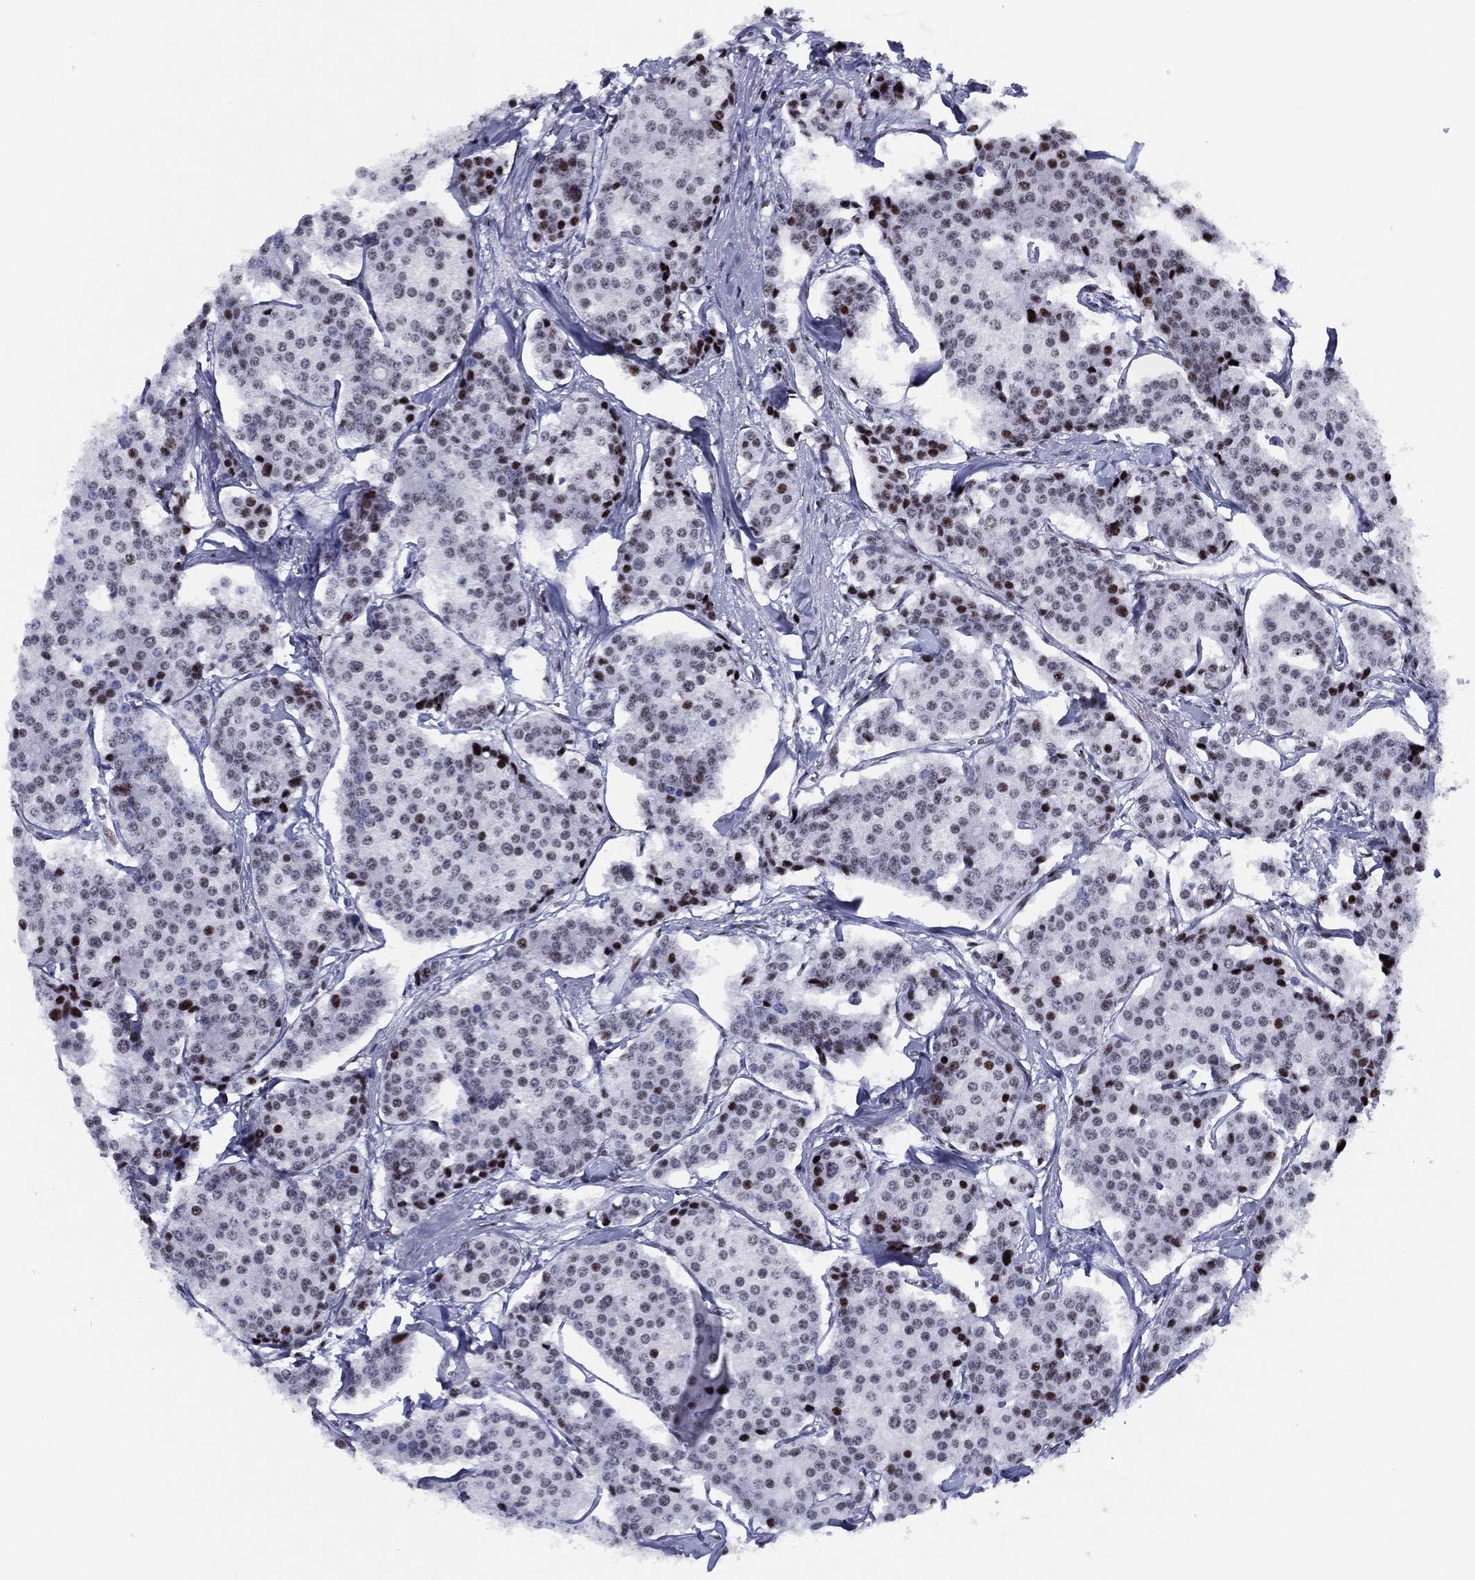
{"staining": {"intensity": "strong", "quantity": "<25%", "location": "nuclear"}, "tissue": "carcinoid", "cell_type": "Tumor cells", "image_type": "cancer", "snomed": [{"axis": "morphology", "description": "Carcinoid, malignant, NOS"}, {"axis": "topography", "description": "Small intestine"}], "caption": "IHC micrograph of neoplastic tissue: malignant carcinoid stained using immunohistochemistry (IHC) displays medium levels of strong protein expression localized specifically in the nuclear of tumor cells, appearing as a nuclear brown color.", "gene": "CYB561D2", "patient": {"sex": "female", "age": 65}}